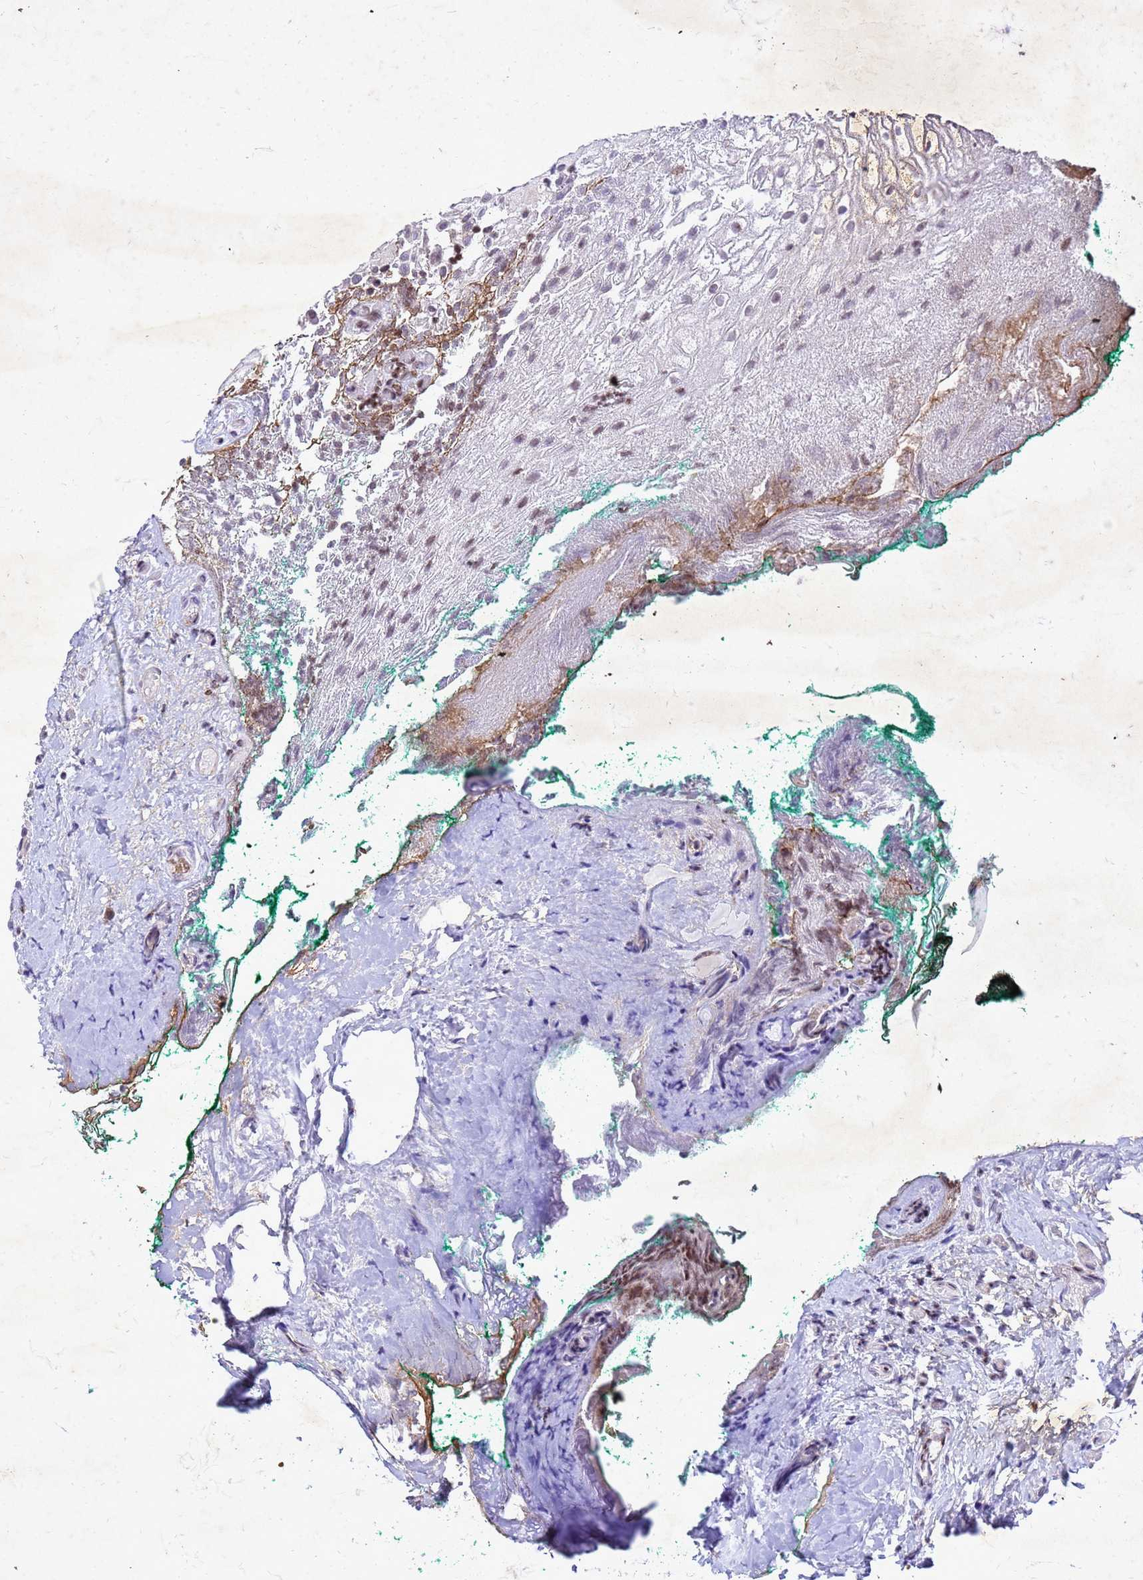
{"staining": {"intensity": "moderate", "quantity": "25%-75%", "location": "nuclear"}, "tissue": "oral mucosa", "cell_type": "Squamous epithelial cells", "image_type": "normal", "snomed": [{"axis": "morphology", "description": "Normal tissue, NOS"}, {"axis": "morphology", "description": "Relapse melanoma"}, {"axis": "topography", "description": "Oral tissue"}], "caption": "High-magnification brightfield microscopy of unremarkable oral mucosa stained with DAB (3,3'-diaminobenzidine) (brown) and counterstained with hematoxylin (blue). squamous epithelial cells exhibit moderate nuclear expression is identified in about25%-75% of cells. (Brightfield microscopy of DAB IHC at high magnification).", "gene": "COPS9", "patient": {"sex": "female", "age": 83}}